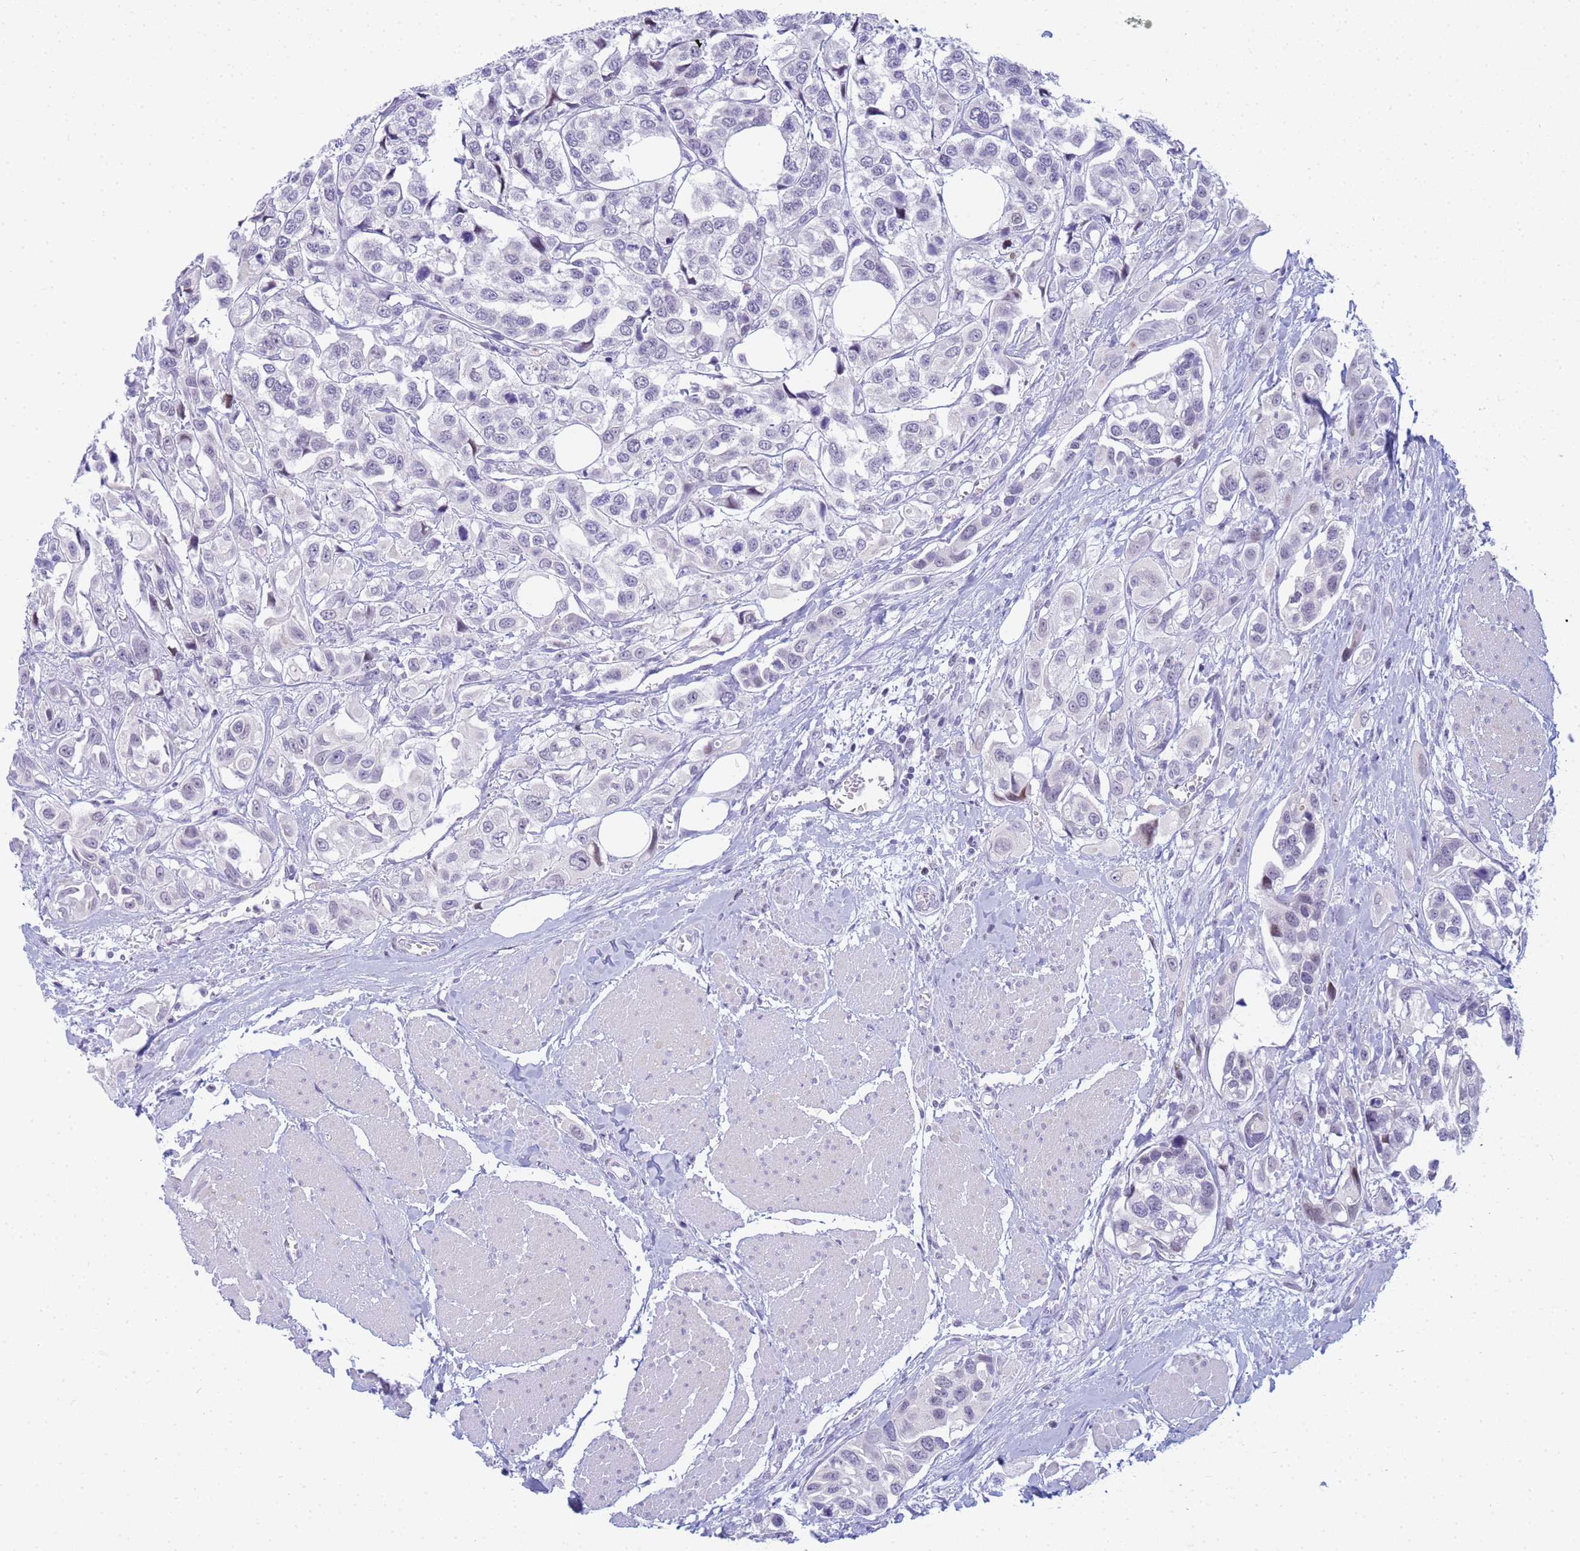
{"staining": {"intensity": "negative", "quantity": "none", "location": "none"}, "tissue": "urothelial cancer", "cell_type": "Tumor cells", "image_type": "cancer", "snomed": [{"axis": "morphology", "description": "Urothelial carcinoma, High grade"}, {"axis": "topography", "description": "Urinary bladder"}], "caption": "Urothelial cancer stained for a protein using IHC reveals no expression tumor cells.", "gene": "SNX20", "patient": {"sex": "male", "age": 67}}